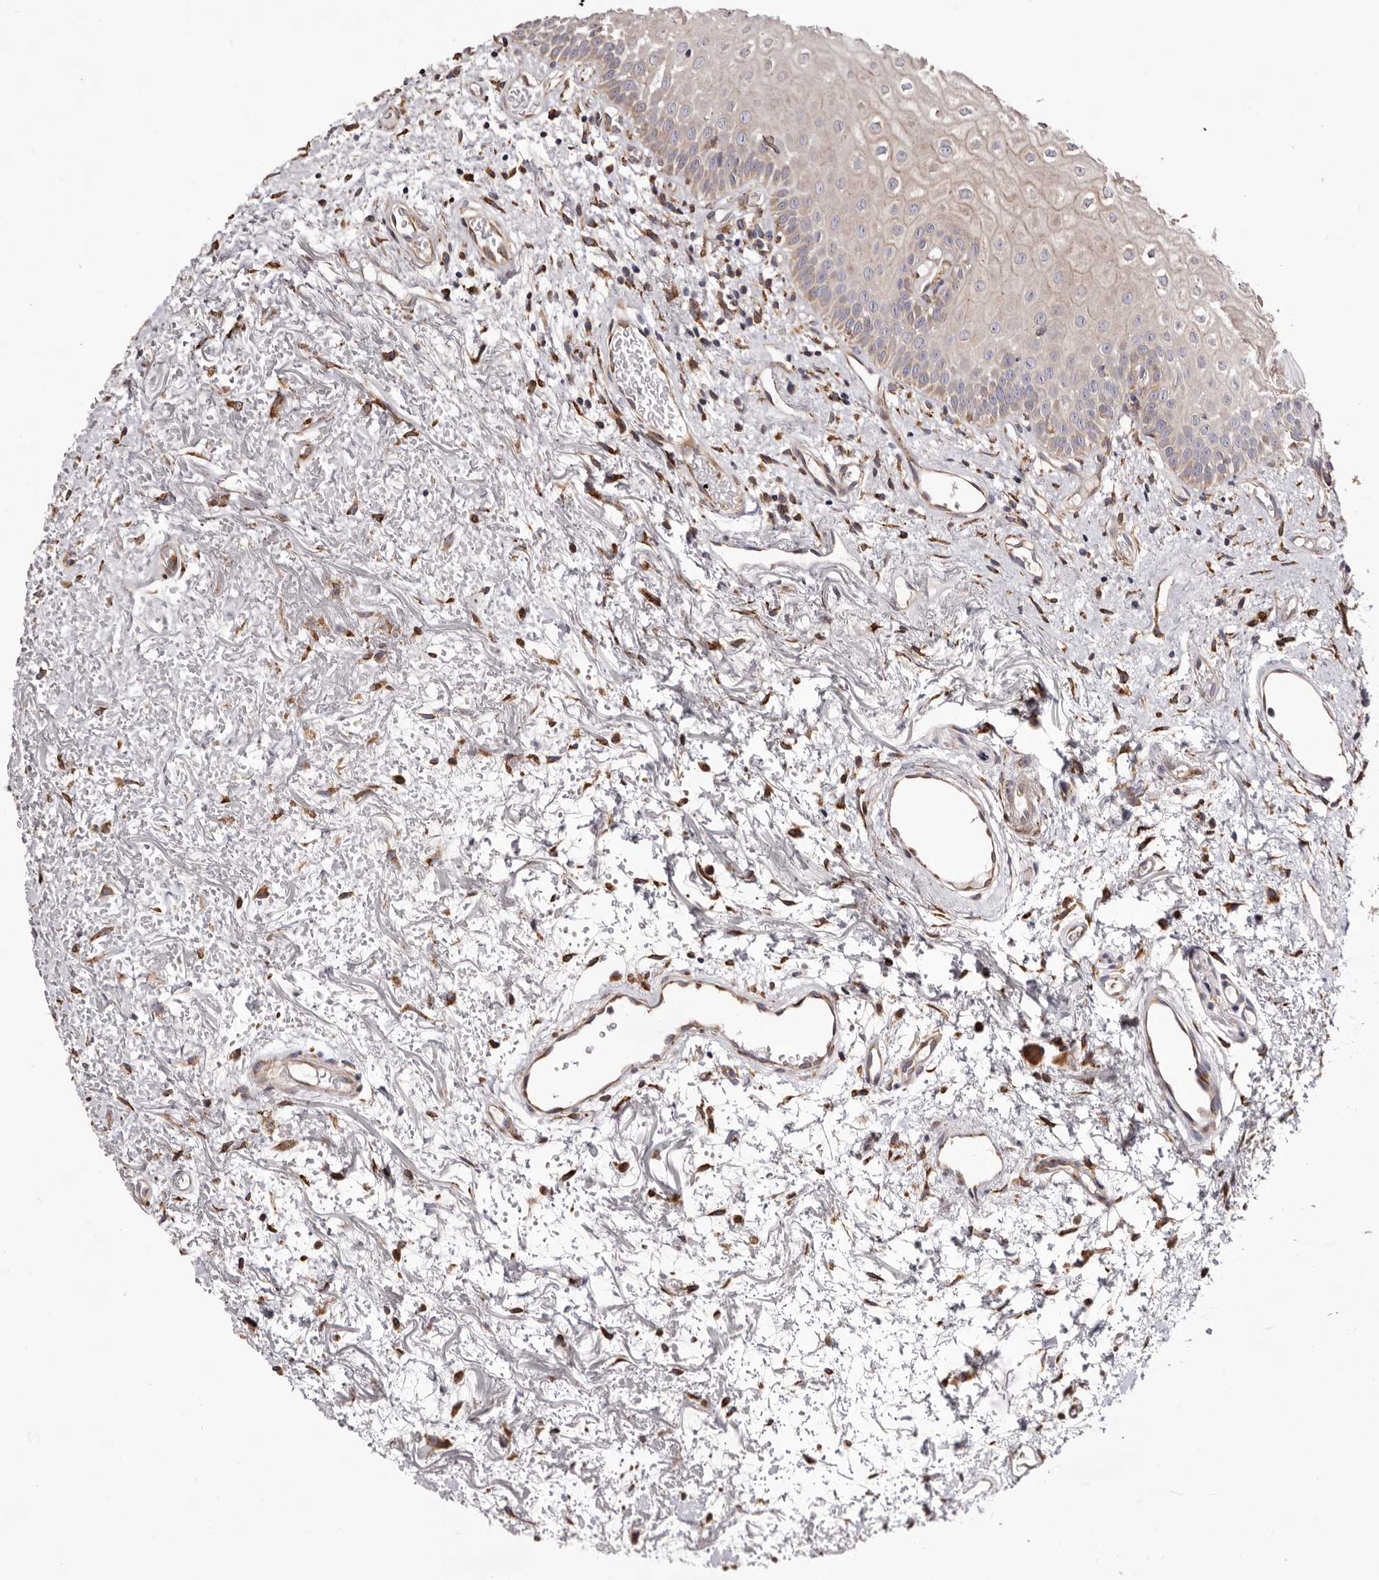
{"staining": {"intensity": "moderate", "quantity": "25%-75%", "location": "cytoplasmic/membranous"}, "tissue": "oral mucosa", "cell_type": "Squamous epithelial cells", "image_type": "normal", "snomed": [{"axis": "morphology", "description": "Normal tissue, NOS"}, {"axis": "topography", "description": "Oral tissue"}], "caption": "Protein staining displays moderate cytoplasmic/membranous expression in about 25%-75% of squamous epithelial cells in unremarkable oral mucosa. The staining is performed using DAB (3,3'-diaminobenzidine) brown chromogen to label protein expression. The nuclei are counter-stained blue using hematoxylin.", "gene": "ACBD6", "patient": {"sex": "male", "age": 52}}